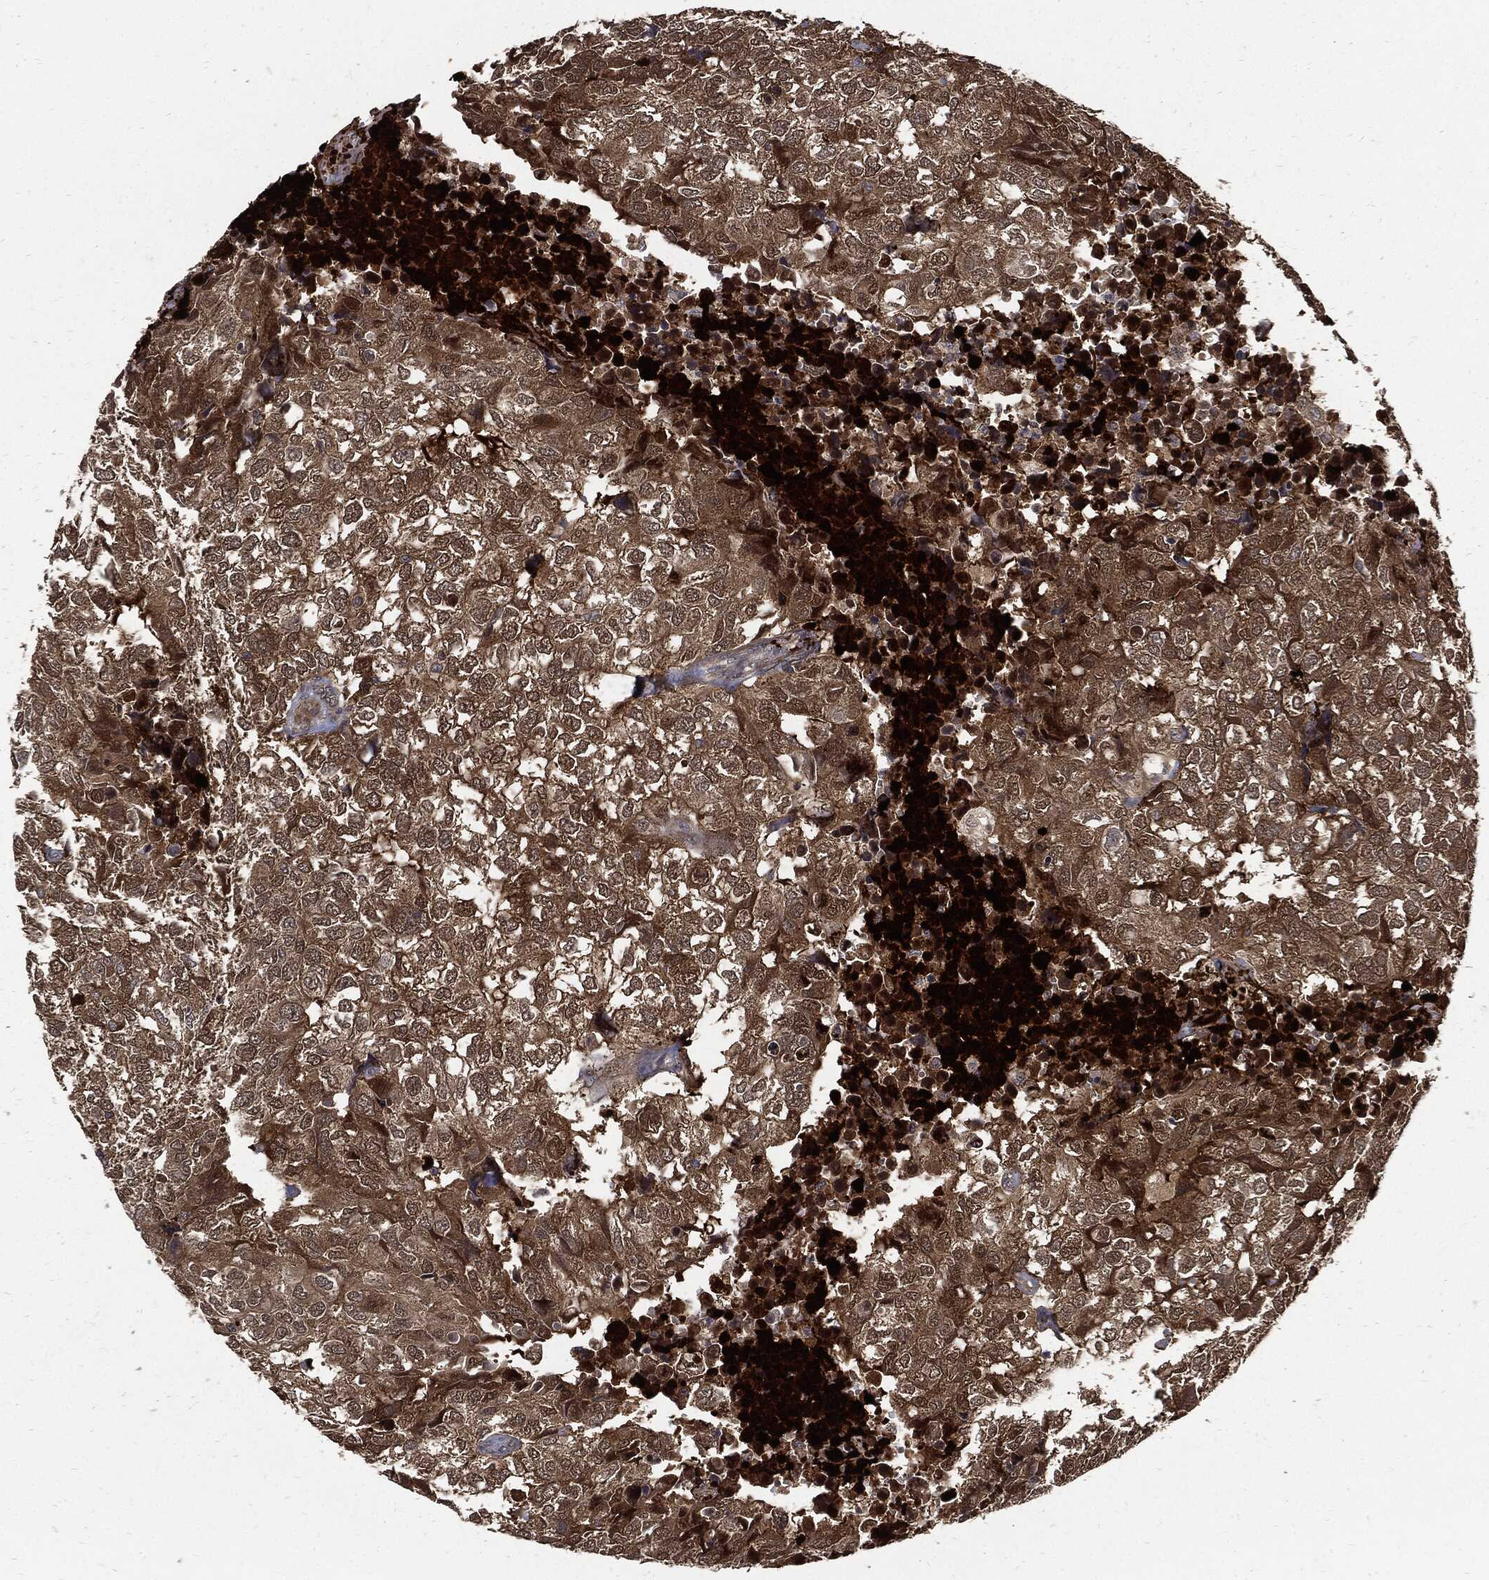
{"staining": {"intensity": "strong", "quantity": "25%-75%", "location": "cytoplasmic/membranous"}, "tissue": "breast cancer", "cell_type": "Tumor cells", "image_type": "cancer", "snomed": [{"axis": "morphology", "description": "Duct carcinoma"}, {"axis": "topography", "description": "Breast"}], "caption": "Intraductal carcinoma (breast) tissue demonstrates strong cytoplasmic/membranous staining in about 25%-75% of tumor cells", "gene": "CLU", "patient": {"sex": "female", "age": 30}}